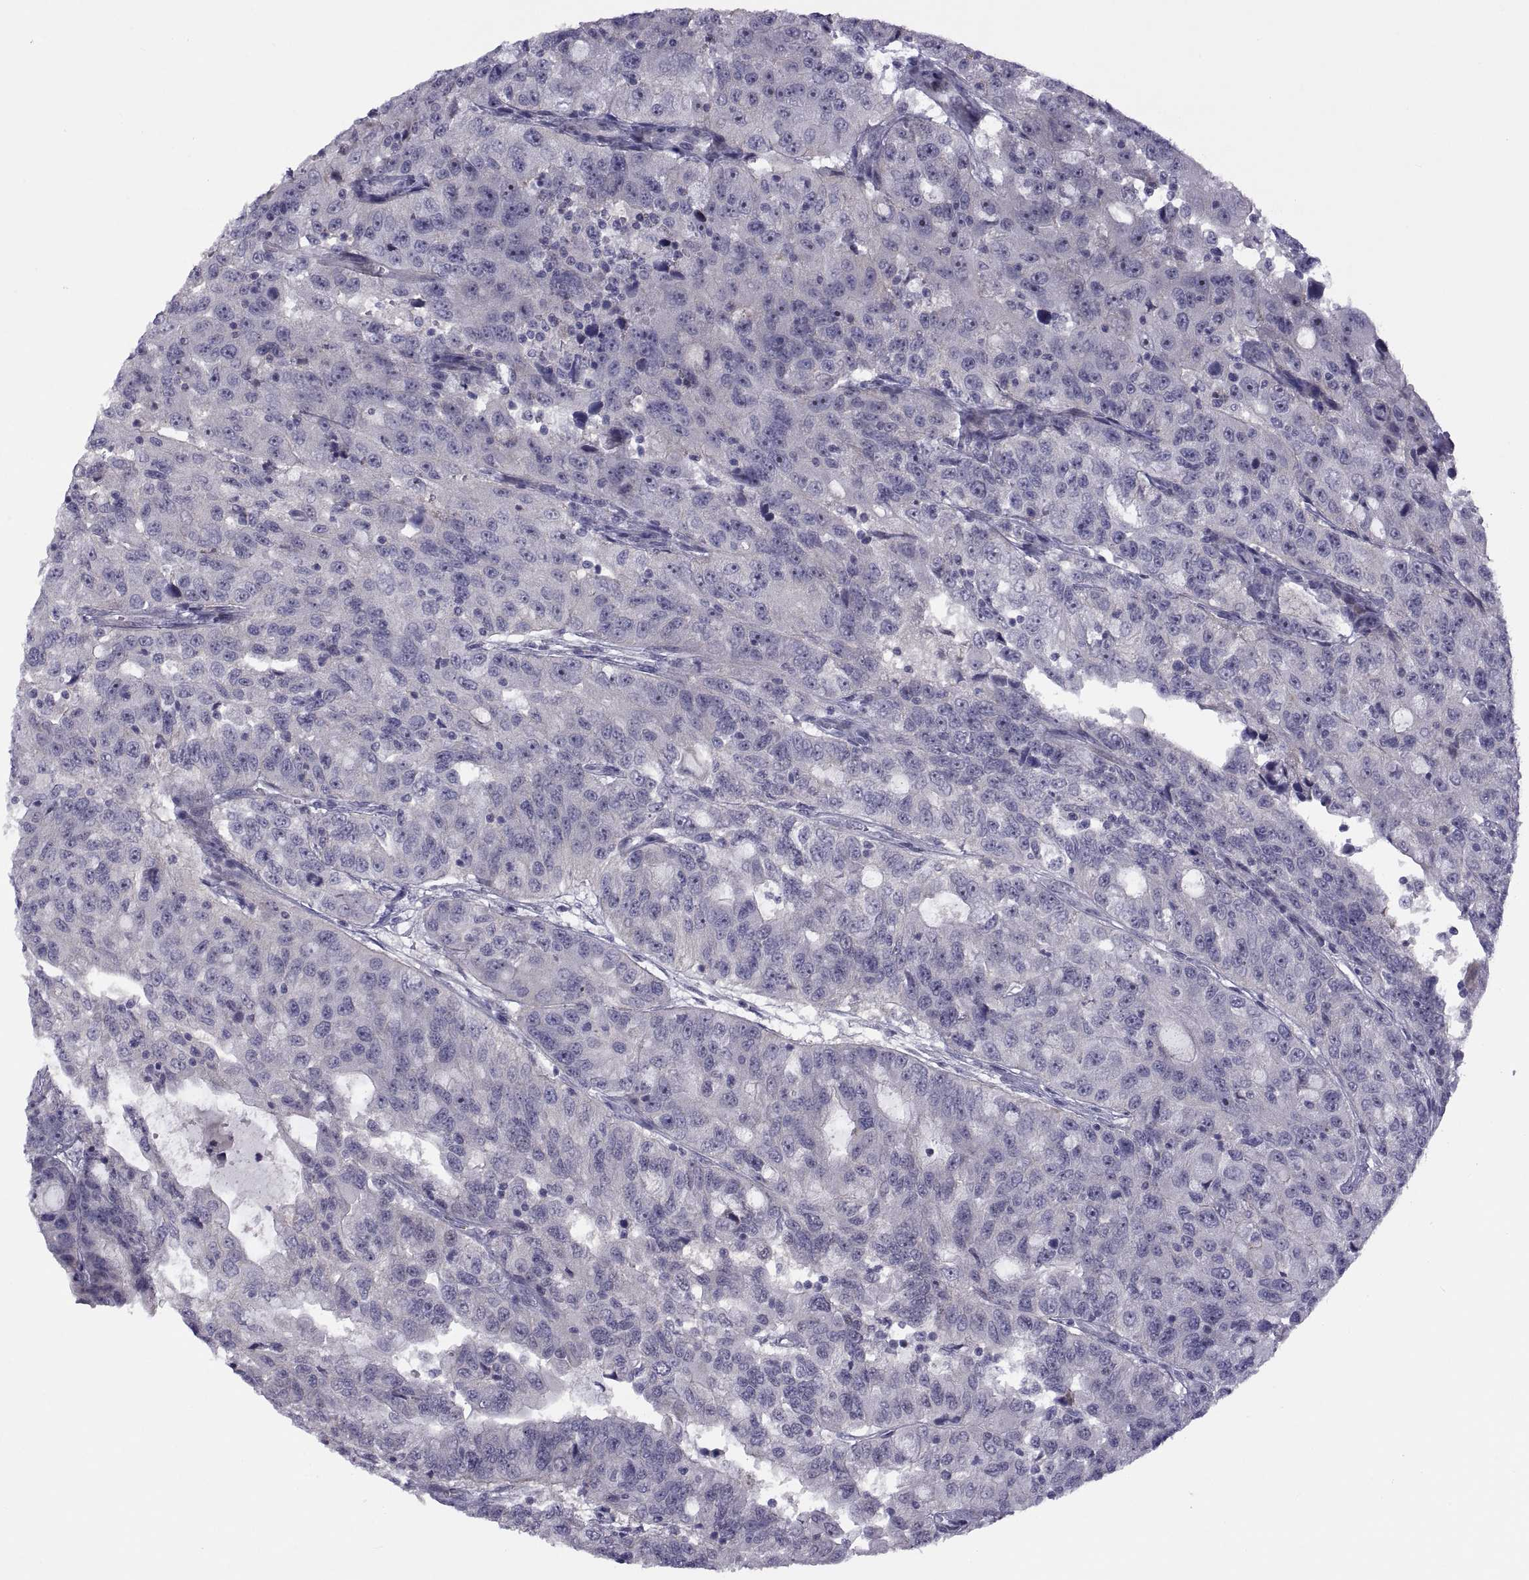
{"staining": {"intensity": "negative", "quantity": "none", "location": "none"}, "tissue": "urothelial cancer", "cell_type": "Tumor cells", "image_type": "cancer", "snomed": [{"axis": "morphology", "description": "Urothelial carcinoma, NOS"}, {"axis": "morphology", "description": "Urothelial carcinoma, High grade"}, {"axis": "topography", "description": "Urinary bladder"}], "caption": "Tumor cells show no significant staining in urothelial carcinoma (high-grade).", "gene": "TMEM158", "patient": {"sex": "female", "age": 73}}